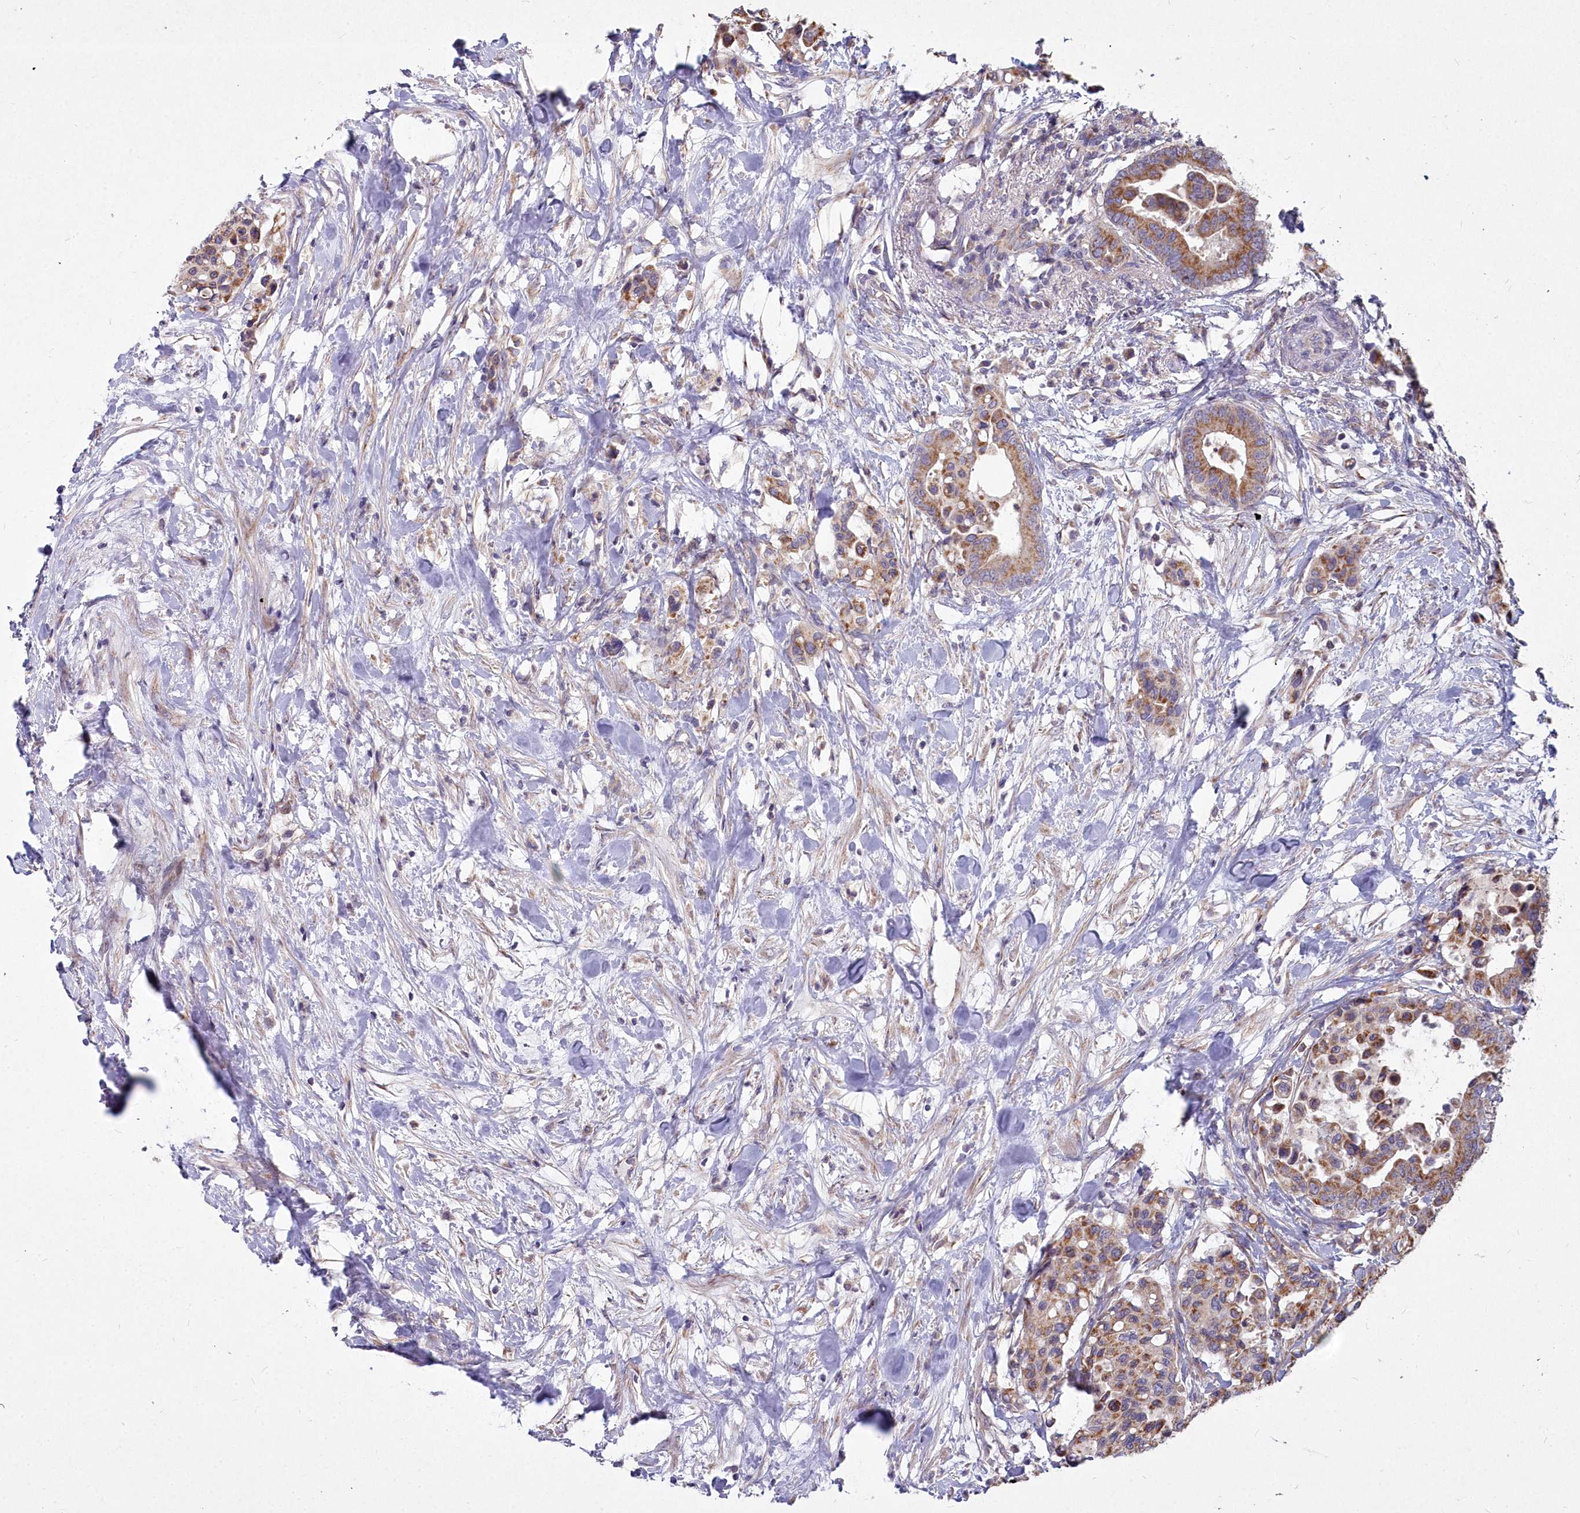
{"staining": {"intensity": "moderate", "quantity": ">75%", "location": "cytoplasmic/membranous"}, "tissue": "colorectal cancer", "cell_type": "Tumor cells", "image_type": "cancer", "snomed": [{"axis": "morphology", "description": "Normal tissue, NOS"}, {"axis": "morphology", "description": "Adenocarcinoma, NOS"}, {"axis": "topography", "description": "Colon"}], "caption": "Moderate cytoplasmic/membranous positivity for a protein is identified in approximately >75% of tumor cells of colorectal cancer (adenocarcinoma) using IHC.", "gene": "MICU2", "patient": {"sex": "male", "age": 82}}